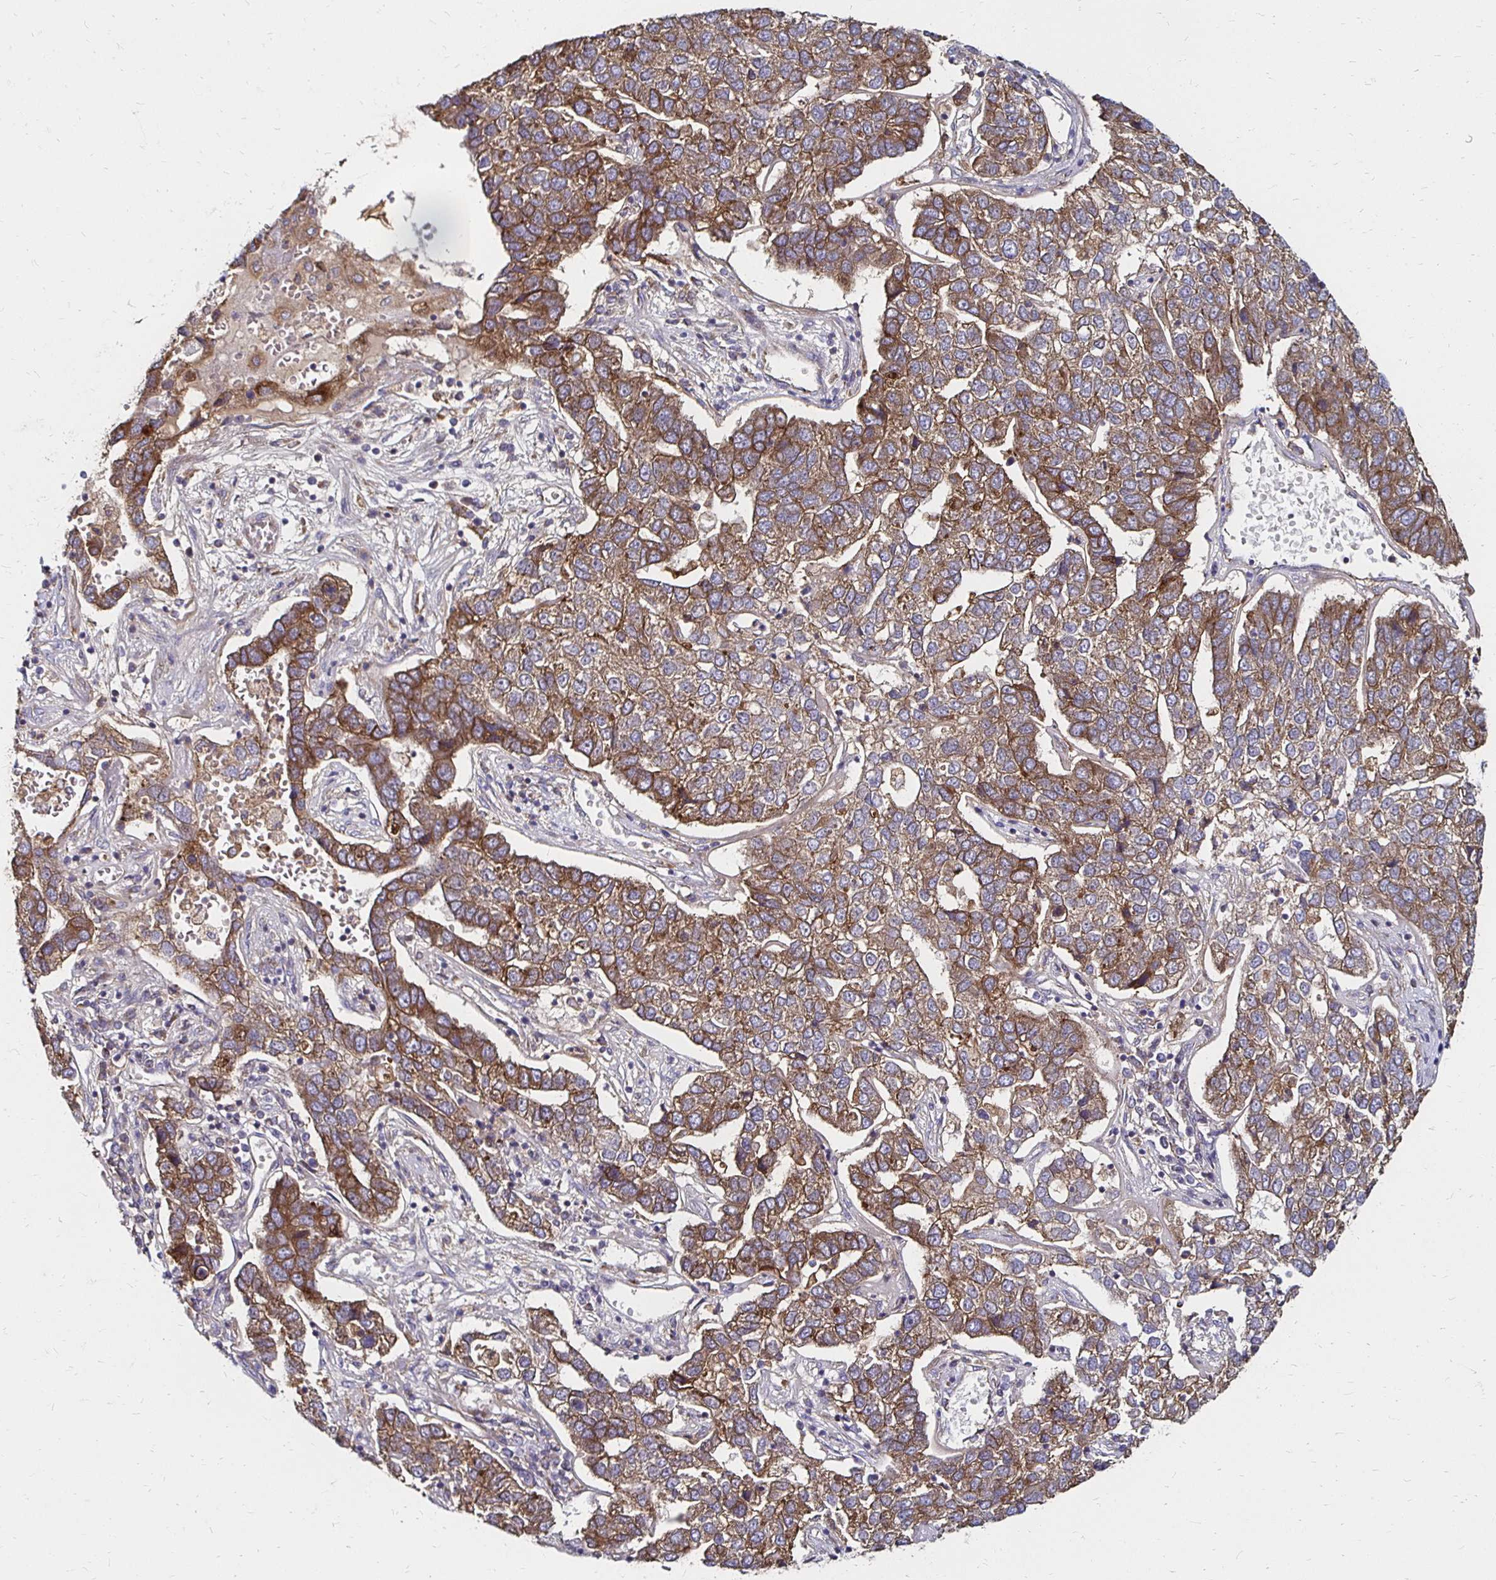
{"staining": {"intensity": "moderate", "quantity": ">75%", "location": "cytoplasmic/membranous"}, "tissue": "pancreatic cancer", "cell_type": "Tumor cells", "image_type": "cancer", "snomed": [{"axis": "morphology", "description": "Adenocarcinoma, NOS"}, {"axis": "topography", "description": "Pancreas"}], "caption": "An IHC photomicrograph of neoplastic tissue is shown. Protein staining in brown shows moderate cytoplasmic/membranous positivity in pancreatic cancer (adenocarcinoma) within tumor cells. The staining was performed using DAB (3,3'-diaminobenzidine) to visualize the protein expression in brown, while the nuclei were stained in blue with hematoxylin (Magnification: 20x).", "gene": "NCSTN", "patient": {"sex": "female", "age": 61}}